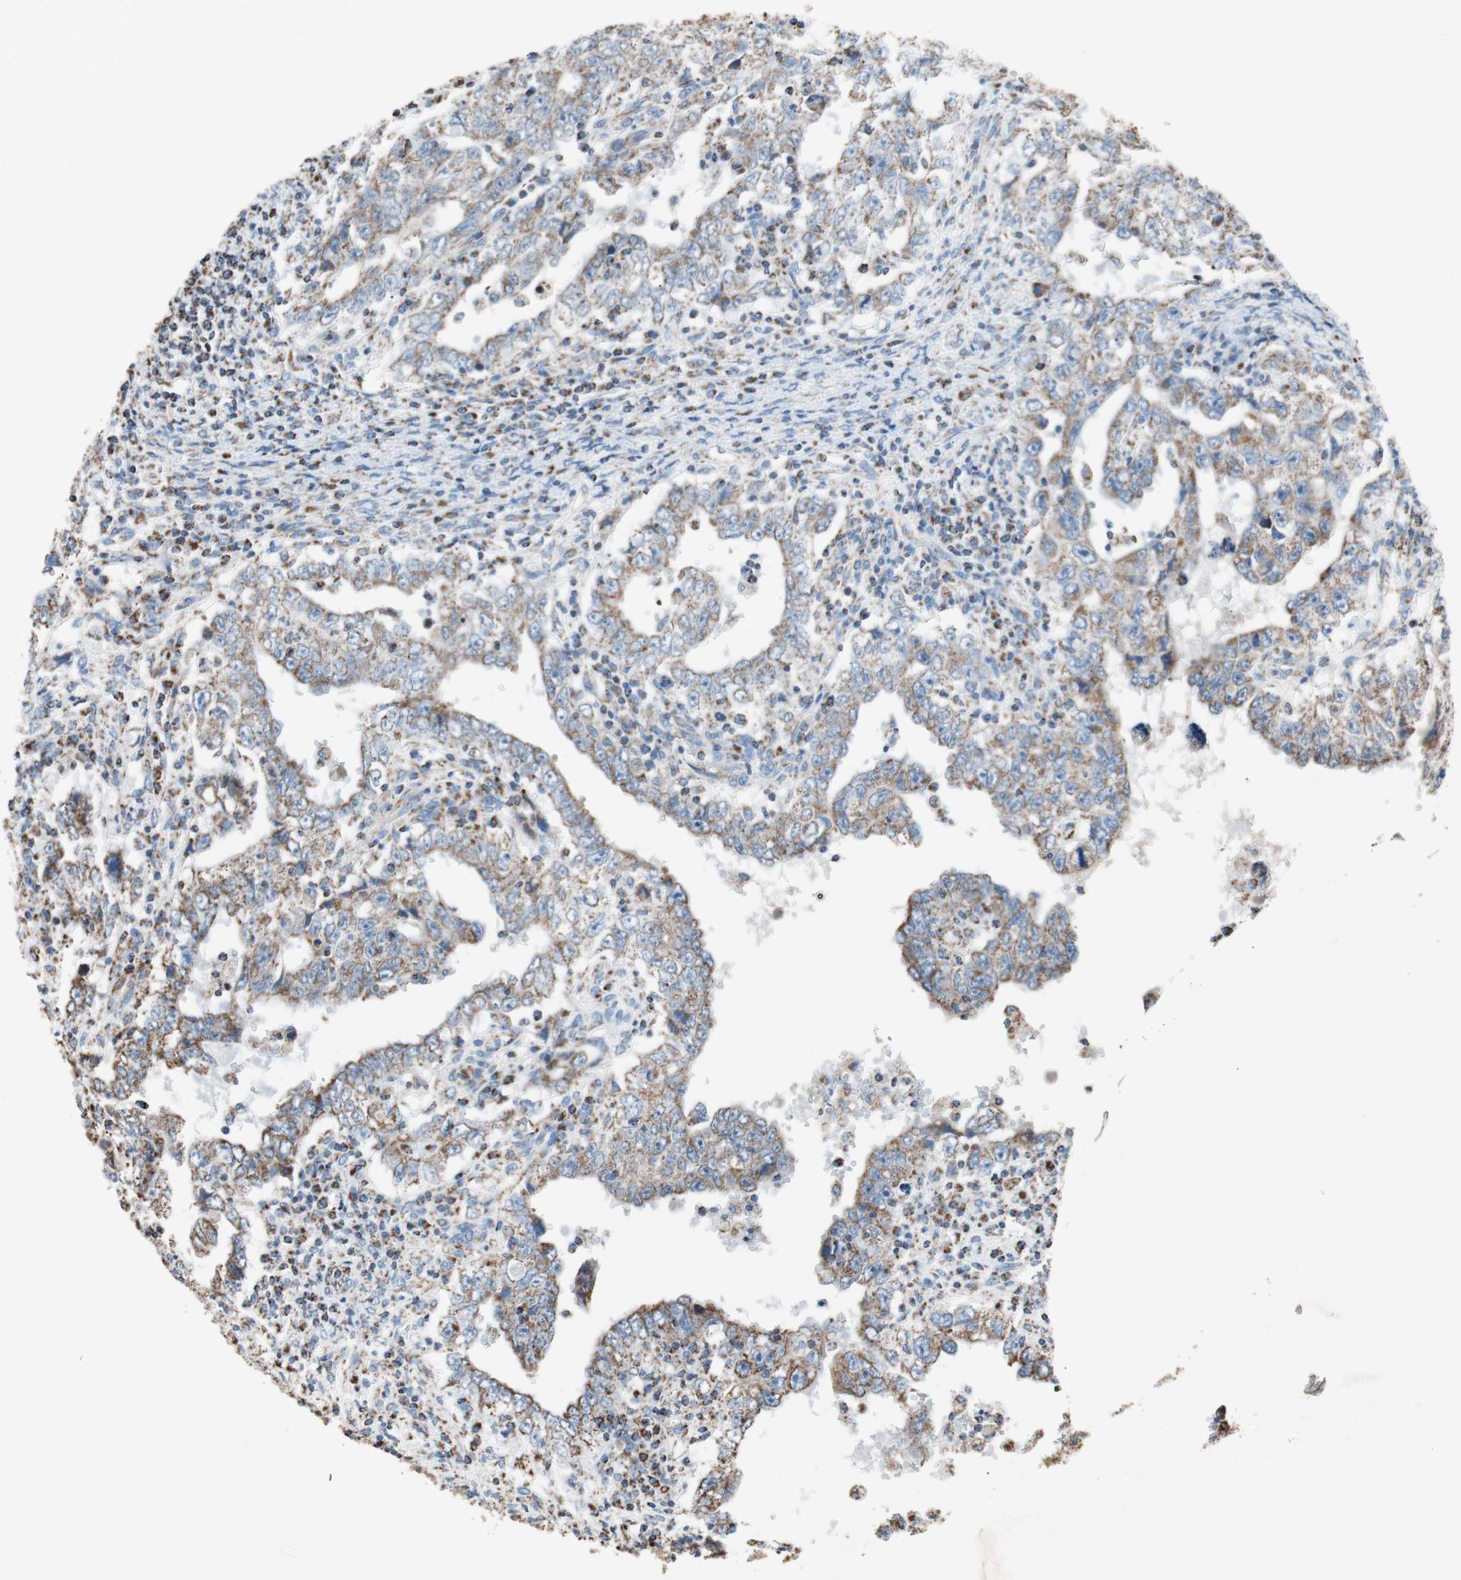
{"staining": {"intensity": "moderate", "quantity": ">75%", "location": "cytoplasmic/membranous"}, "tissue": "testis cancer", "cell_type": "Tumor cells", "image_type": "cancer", "snomed": [{"axis": "morphology", "description": "Carcinoma, Embryonal, NOS"}, {"axis": "topography", "description": "Testis"}], "caption": "Approximately >75% of tumor cells in testis cancer (embryonal carcinoma) show moderate cytoplasmic/membranous protein staining as visualized by brown immunohistochemical staining.", "gene": "PCSK4", "patient": {"sex": "male", "age": 26}}